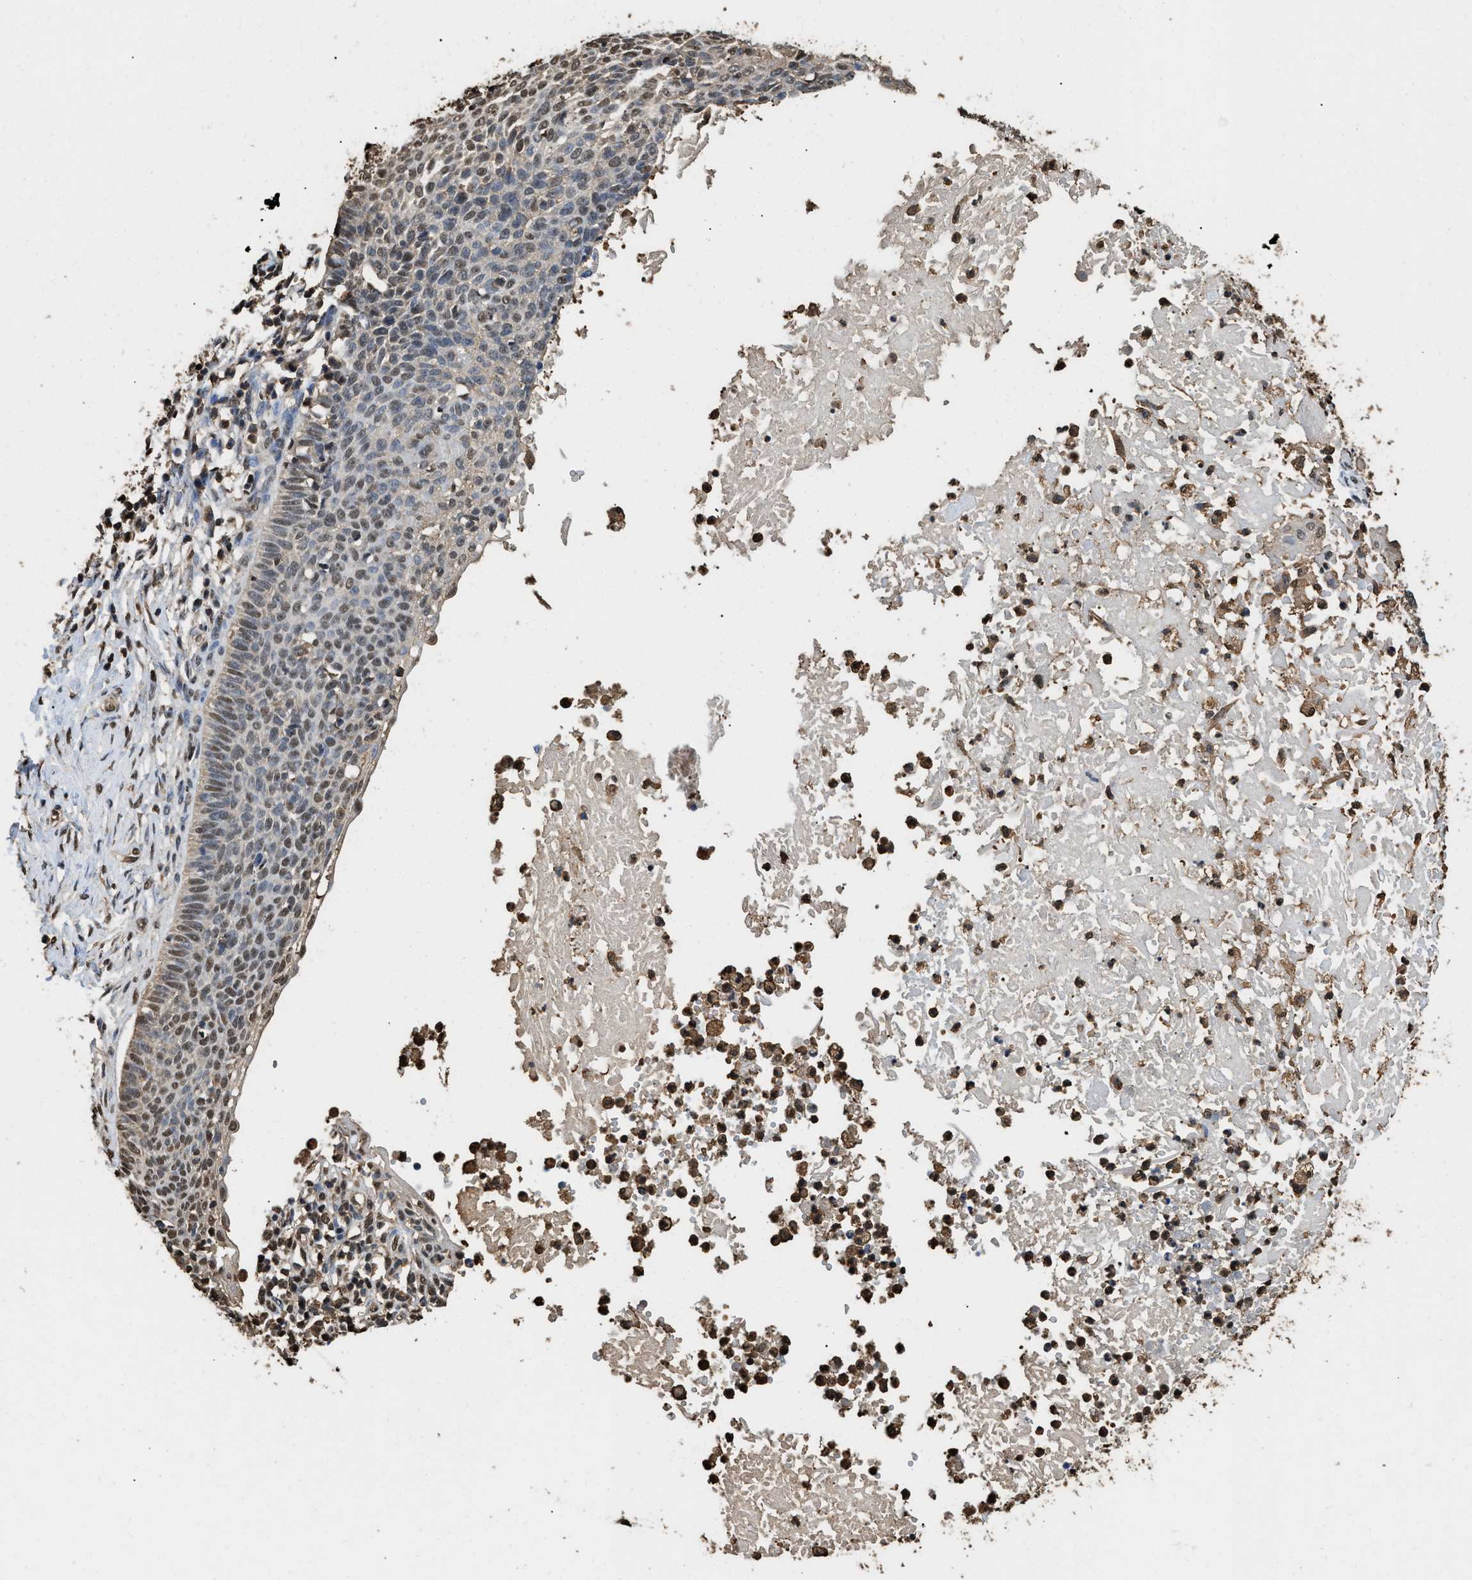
{"staining": {"intensity": "moderate", "quantity": "25%-75%", "location": "cytoplasmic/membranous,nuclear"}, "tissue": "skin cancer", "cell_type": "Tumor cells", "image_type": "cancer", "snomed": [{"axis": "morphology", "description": "Normal tissue, NOS"}, {"axis": "morphology", "description": "Basal cell carcinoma"}, {"axis": "topography", "description": "Skin"}], "caption": "Skin cancer tissue reveals moderate cytoplasmic/membranous and nuclear expression in approximately 25%-75% of tumor cells, visualized by immunohistochemistry. The staining is performed using DAB (3,3'-diaminobenzidine) brown chromogen to label protein expression. The nuclei are counter-stained blue using hematoxylin.", "gene": "GAPDH", "patient": {"sex": "male", "age": 87}}